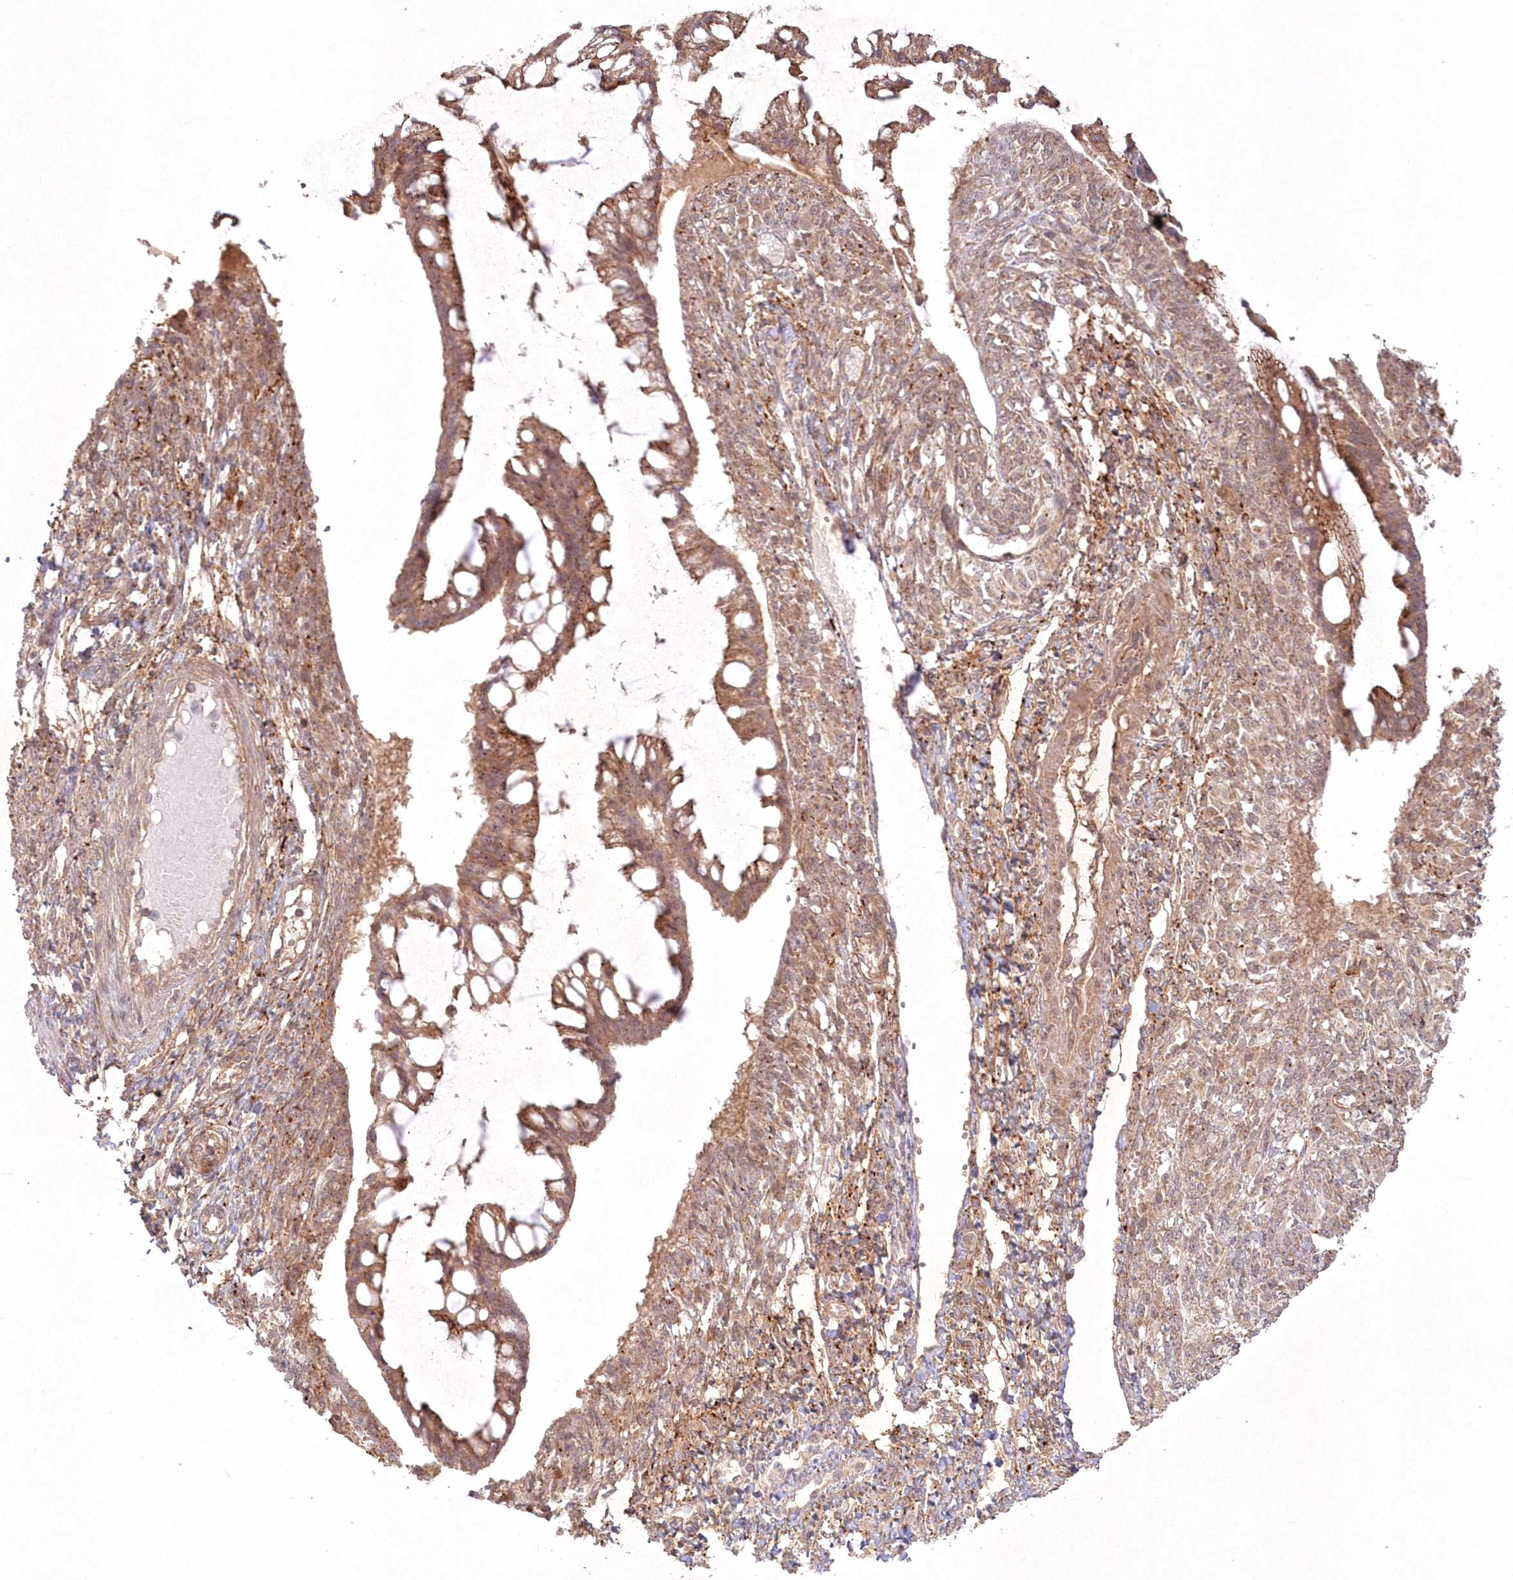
{"staining": {"intensity": "moderate", "quantity": ">75%", "location": "cytoplasmic/membranous"}, "tissue": "ovarian cancer", "cell_type": "Tumor cells", "image_type": "cancer", "snomed": [{"axis": "morphology", "description": "Cystadenocarcinoma, mucinous, NOS"}, {"axis": "topography", "description": "Ovary"}], "caption": "Immunohistochemistry (DAB) staining of ovarian cancer (mucinous cystadenocarcinoma) reveals moderate cytoplasmic/membranous protein staining in approximately >75% of tumor cells.", "gene": "TOGARAM2", "patient": {"sex": "female", "age": 73}}